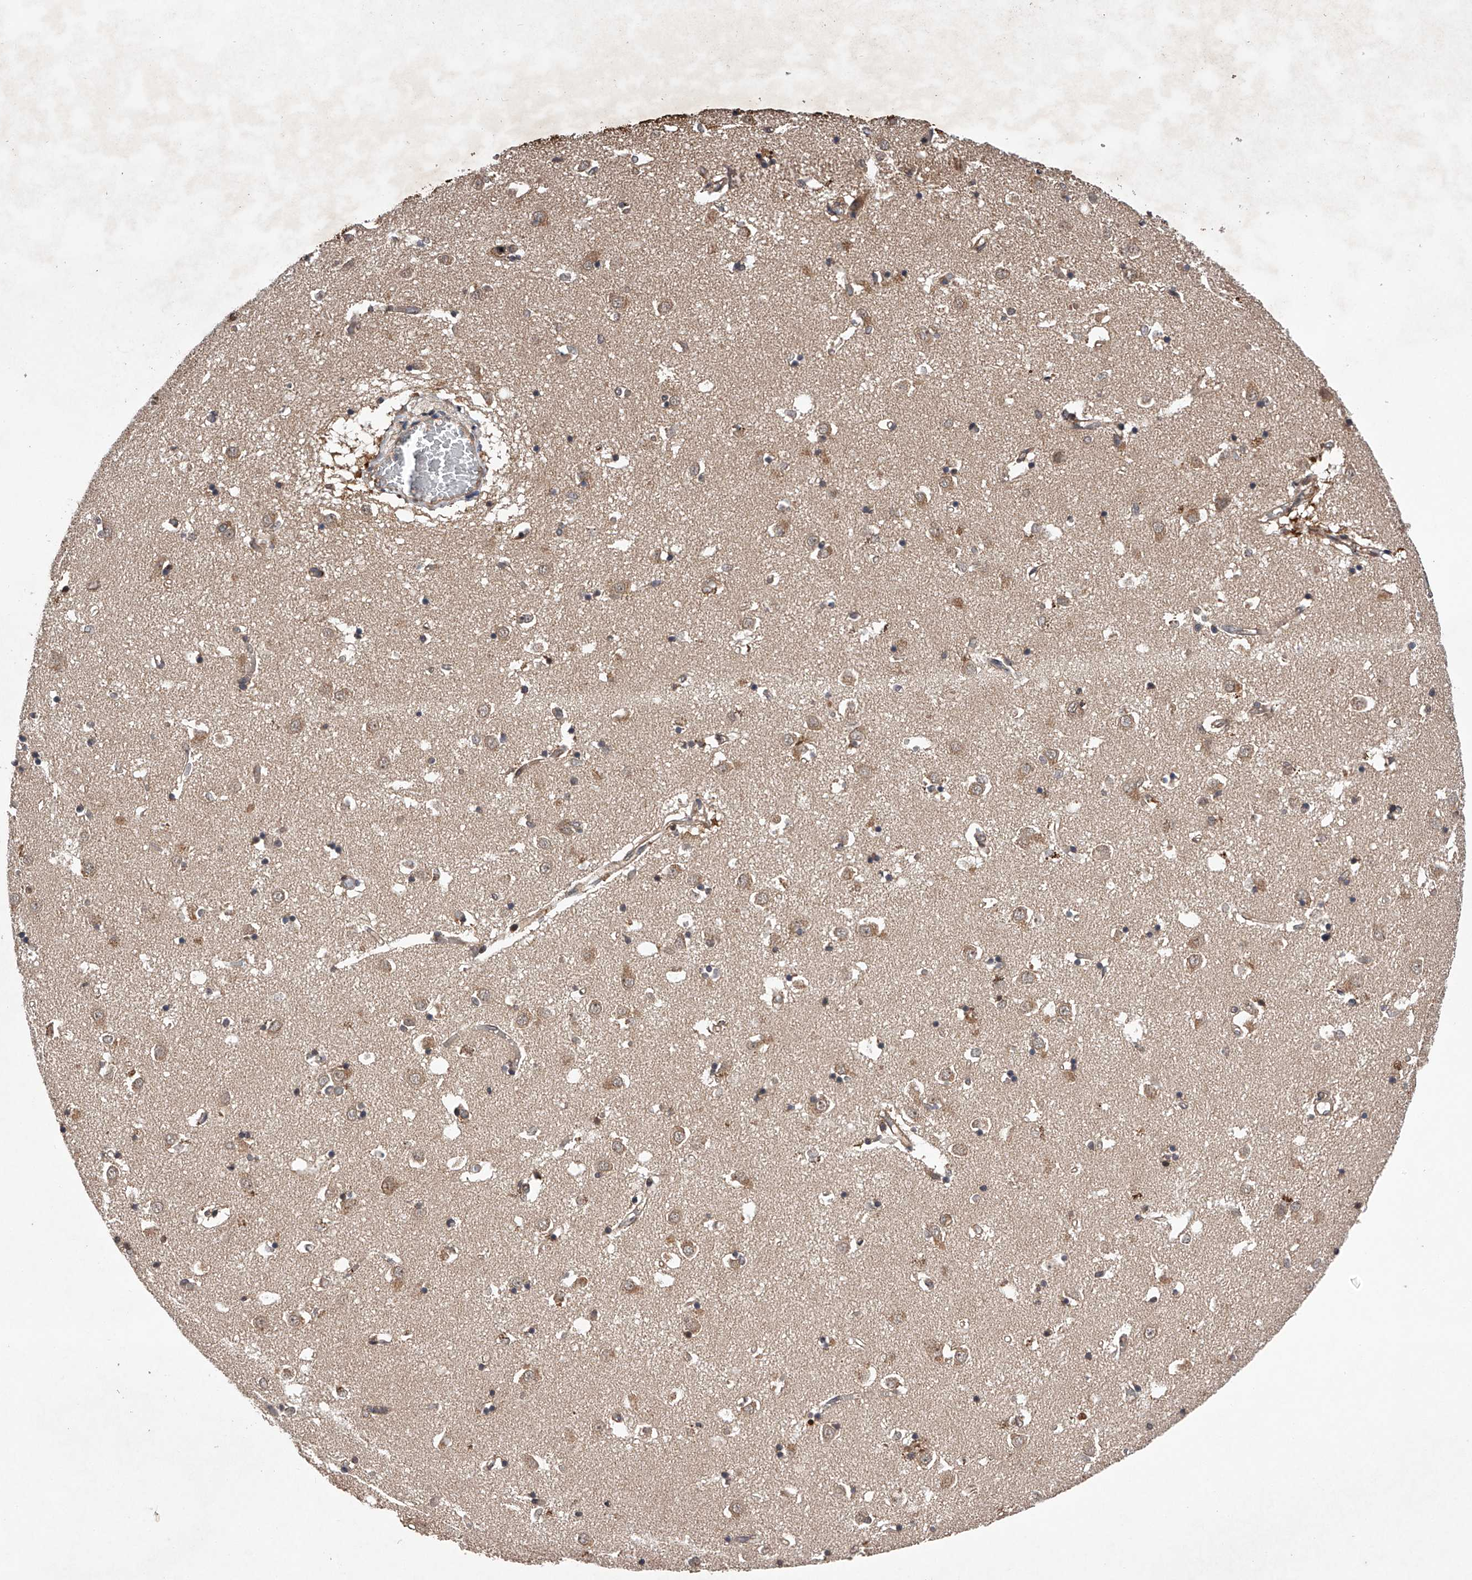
{"staining": {"intensity": "moderate", "quantity": "<25%", "location": "cytoplasmic/membranous,nuclear"}, "tissue": "caudate", "cell_type": "Glial cells", "image_type": "normal", "snomed": [{"axis": "morphology", "description": "Normal tissue, NOS"}, {"axis": "topography", "description": "Lateral ventricle wall"}], "caption": "A micrograph of human caudate stained for a protein displays moderate cytoplasmic/membranous,nuclear brown staining in glial cells.", "gene": "MAP3K11", "patient": {"sex": "male", "age": 70}}